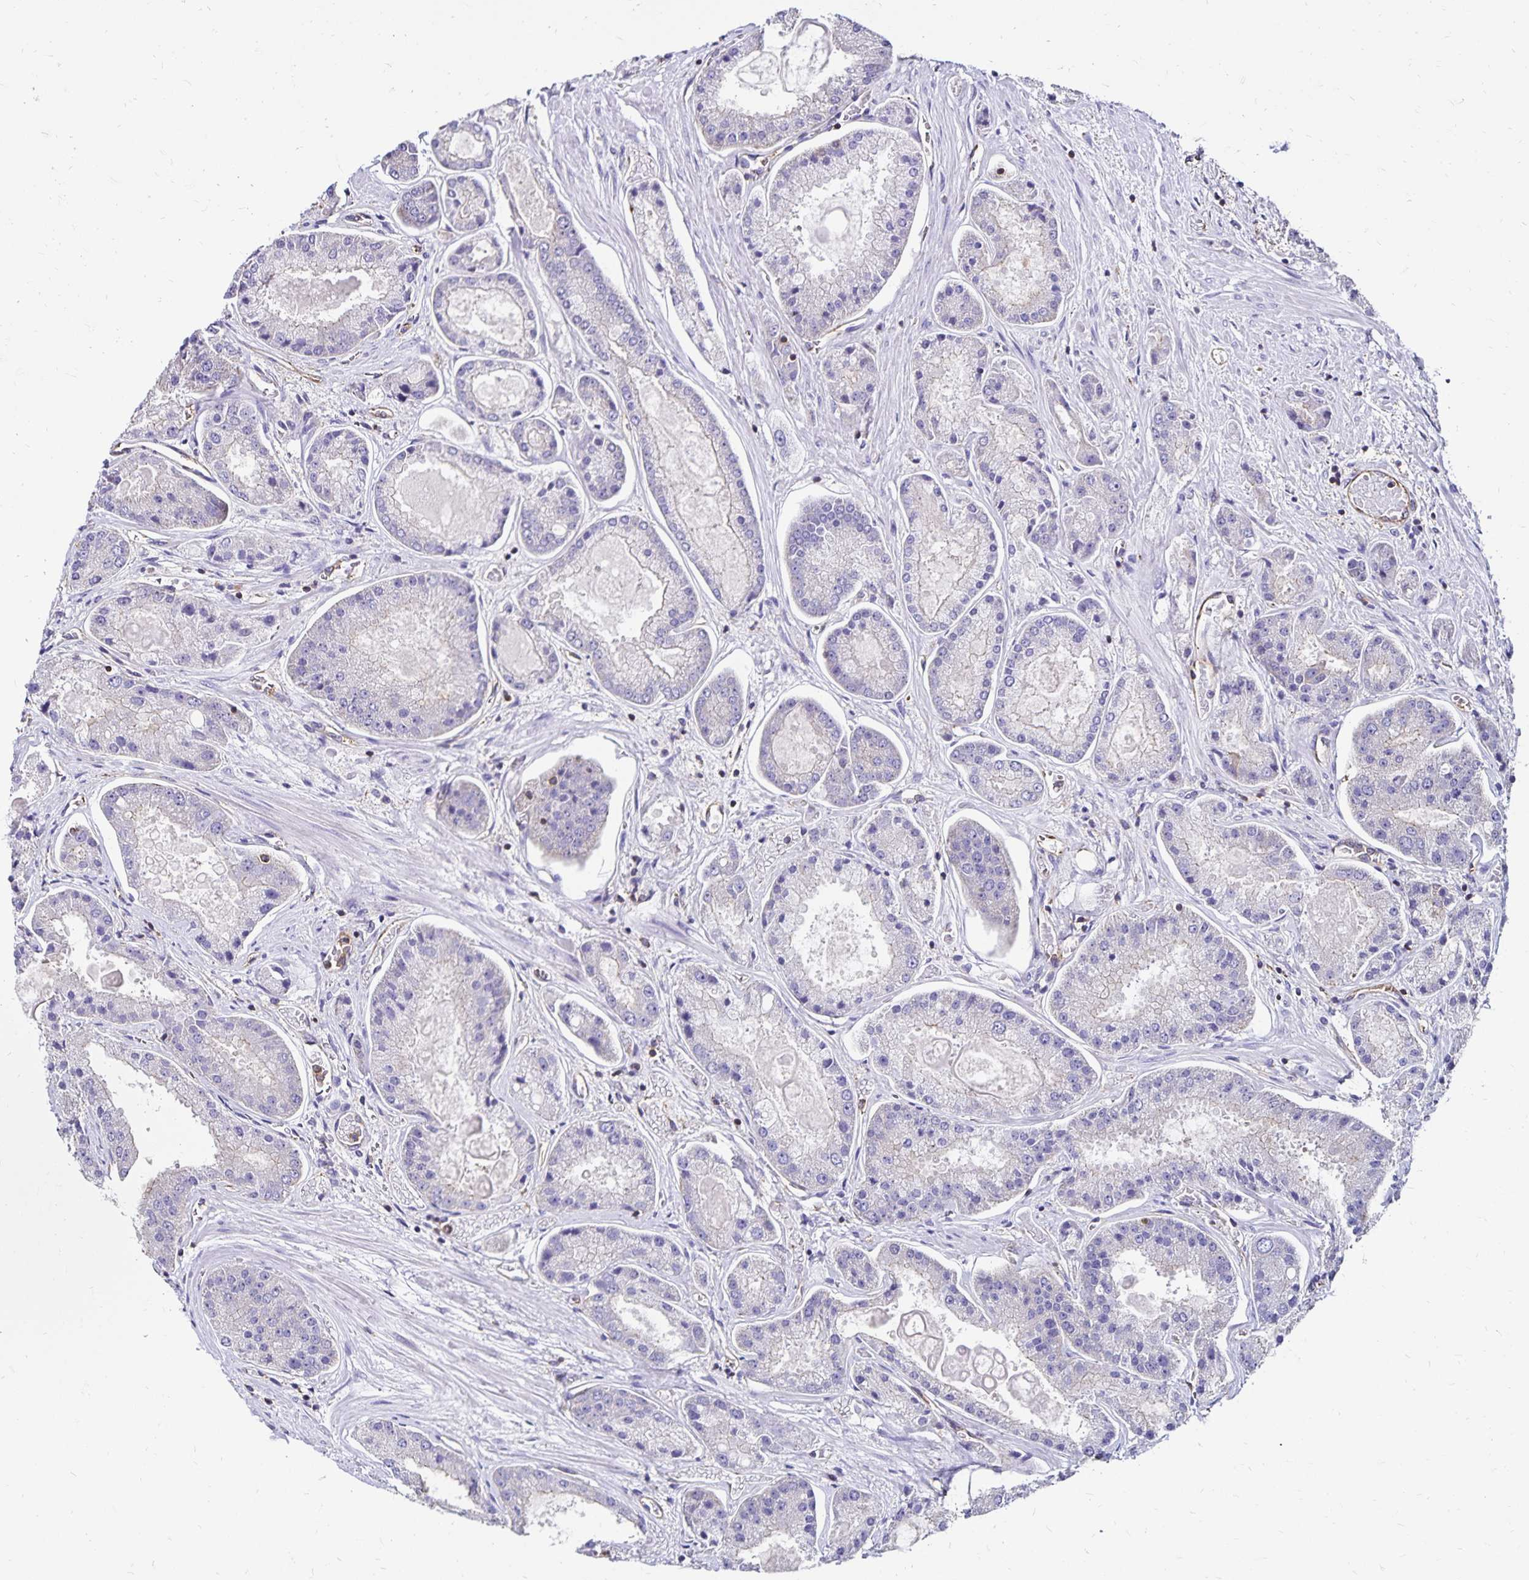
{"staining": {"intensity": "negative", "quantity": "none", "location": "none"}, "tissue": "prostate cancer", "cell_type": "Tumor cells", "image_type": "cancer", "snomed": [{"axis": "morphology", "description": "Adenocarcinoma, High grade"}, {"axis": "topography", "description": "Prostate"}], "caption": "Immunohistochemical staining of adenocarcinoma (high-grade) (prostate) shows no significant positivity in tumor cells.", "gene": "RPRML", "patient": {"sex": "male", "age": 67}}